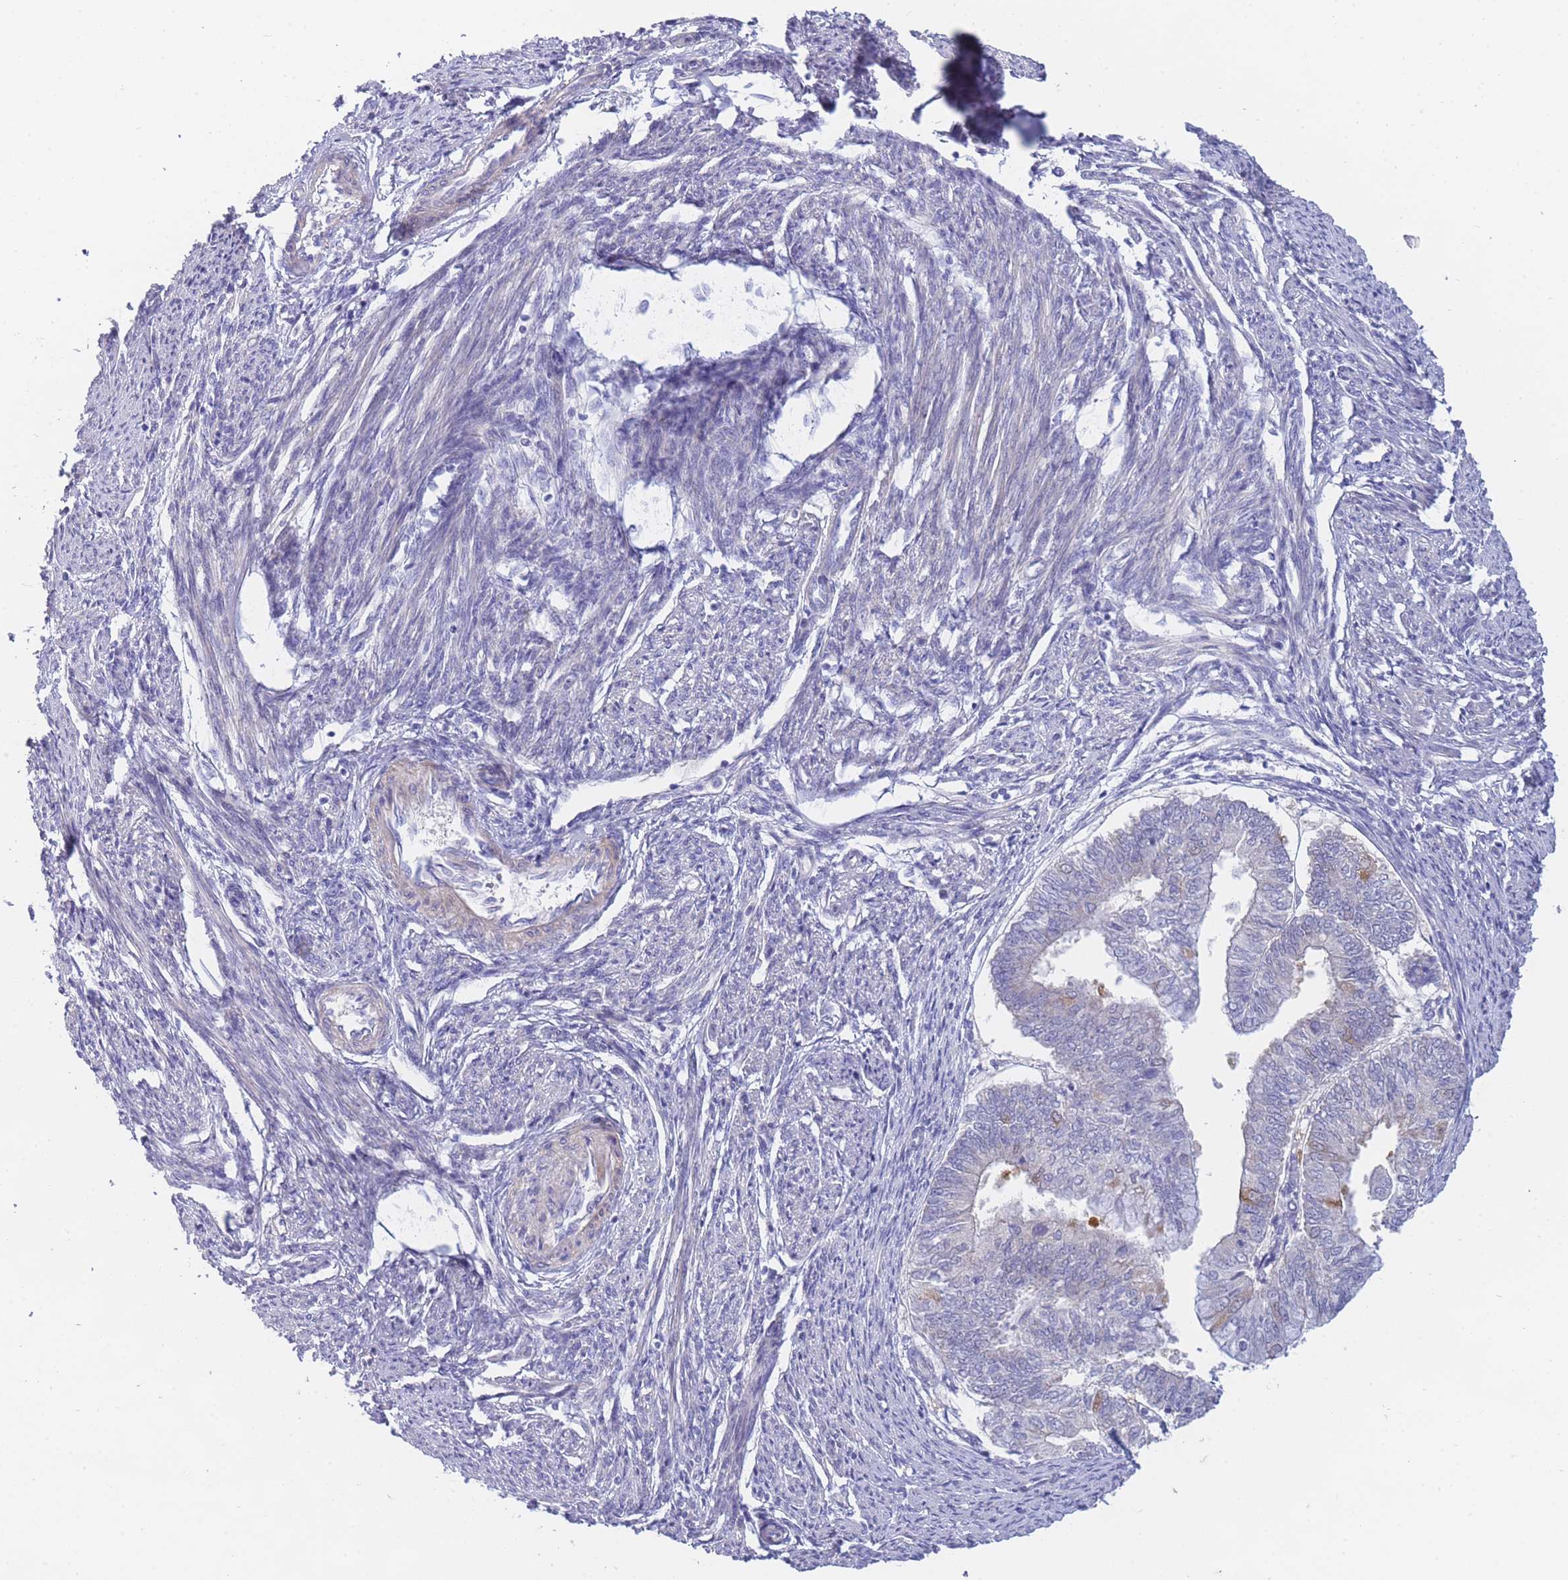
{"staining": {"intensity": "weak", "quantity": "25%-75%", "location": "cytoplasmic/membranous"}, "tissue": "smooth muscle", "cell_type": "Smooth muscle cells", "image_type": "normal", "snomed": [{"axis": "morphology", "description": "Normal tissue, NOS"}, {"axis": "topography", "description": "Smooth muscle"}, {"axis": "topography", "description": "Uterus"}], "caption": "The photomicrograph demonstrates immunohistochemical staining of normal smooth muscle. There is weak cytoplasmic/membranous staining is identified in about 25%-75% of smooth muscle cells.", "gene": "SUGT1", "patient": {"sex": "female", "age": 59}}